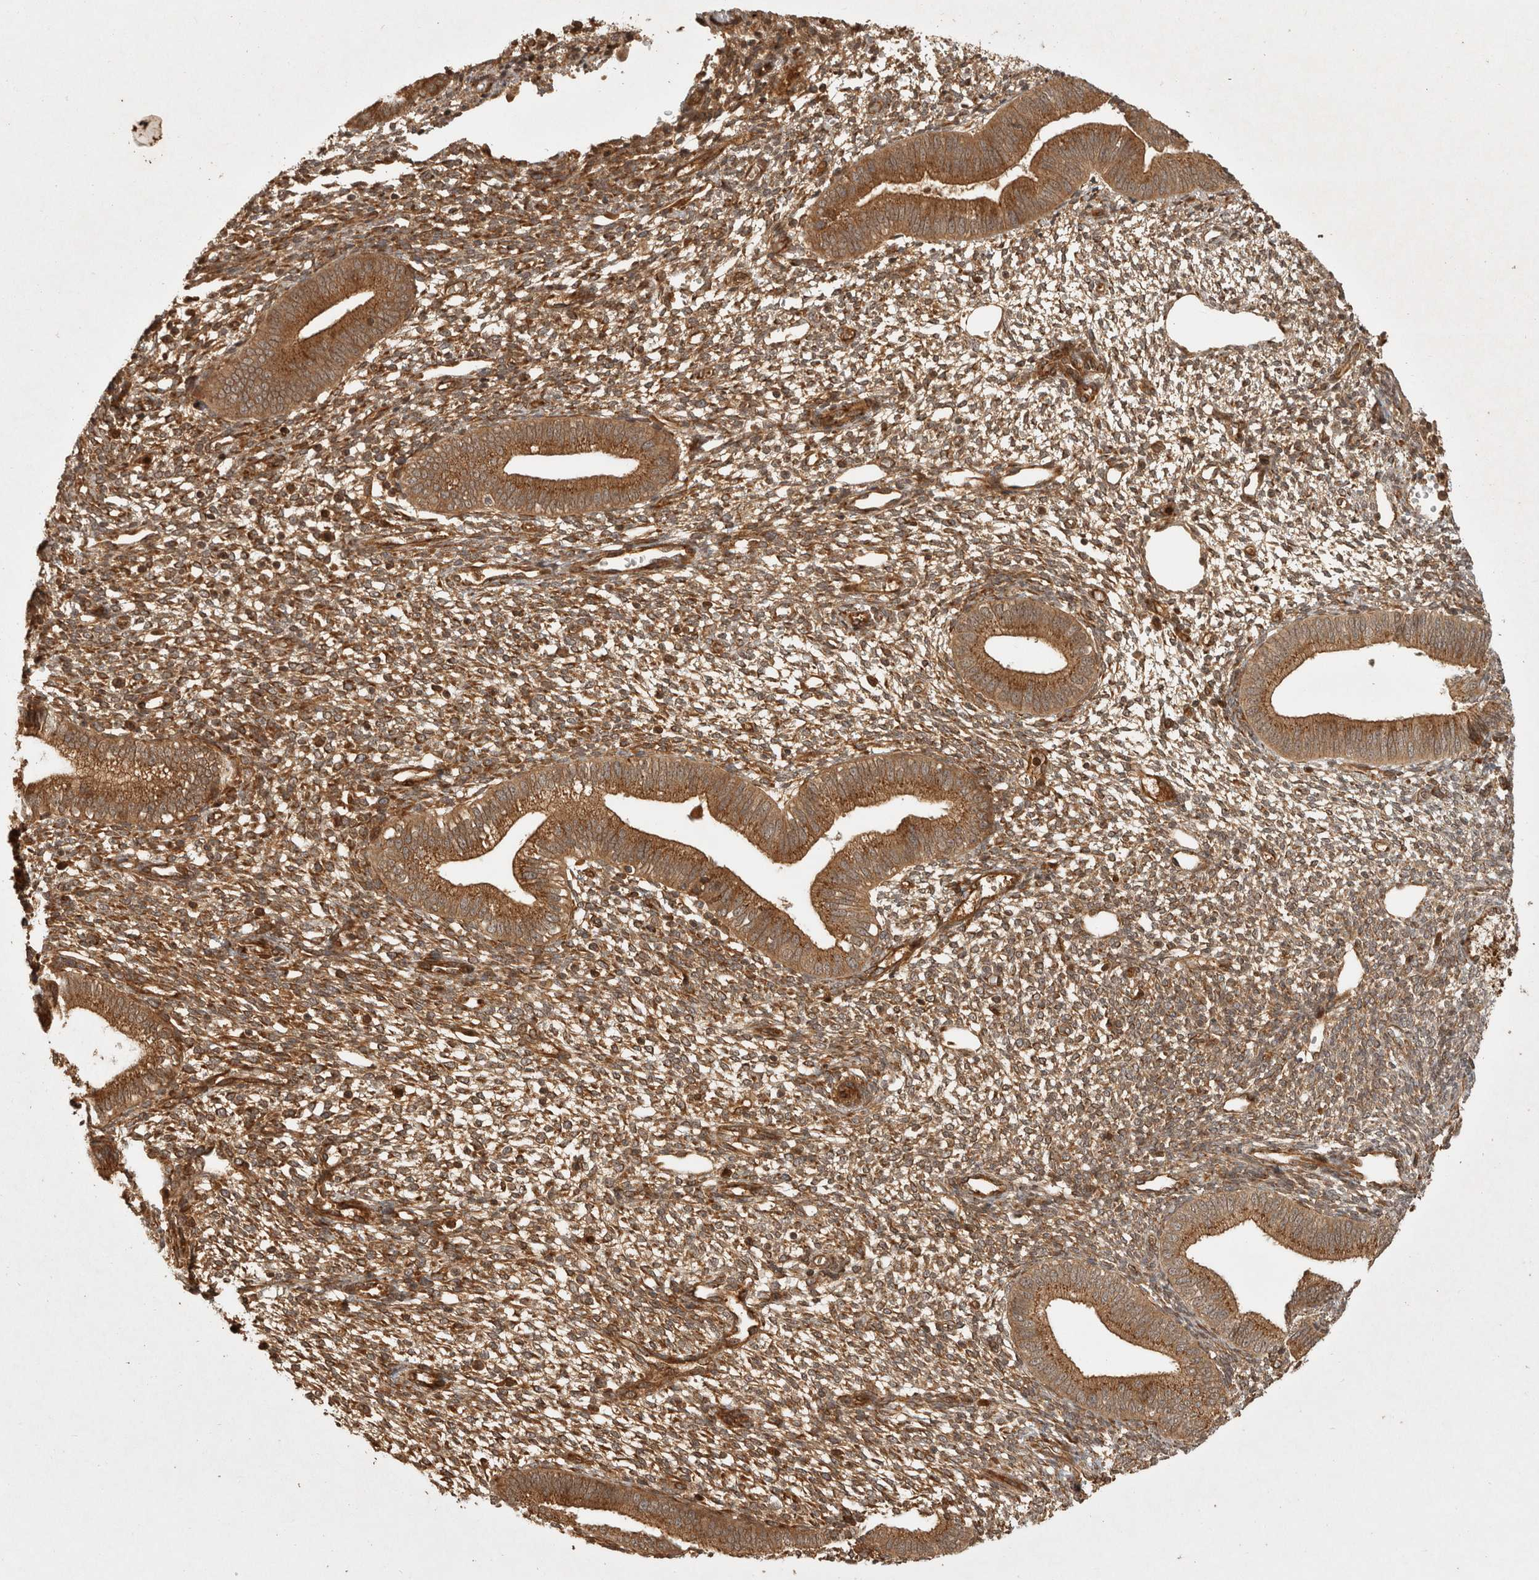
{"staining": {"intensity": "moderate", "quantity": ">75%", "location": "cytoplasmic/membranous"}, "tissue": "endometrium", "cell_type": "Cells in endometrial stroma", "image_type": "normal", "snomed": [{"axis": "morphology", "description": "Normal tissue, NOS"}, {"axis": "topography", "description": "Endometrium"}], "caption": "Immunohistochemical staining of benign endometrium reveals >75% levels of moderate cytoplasmic/membranous protein staining in approximately >75% of cells in endometrial stroma. The staining was performed using DAB (3,3'-diaminobenzidine) to visualize the protein expression in brown, while the nuclei were stained in blue with hematoxylin (Magnification: 20x).", "gene": "CAMSAP2", "patient": {"sex": "female", "age": 46}}